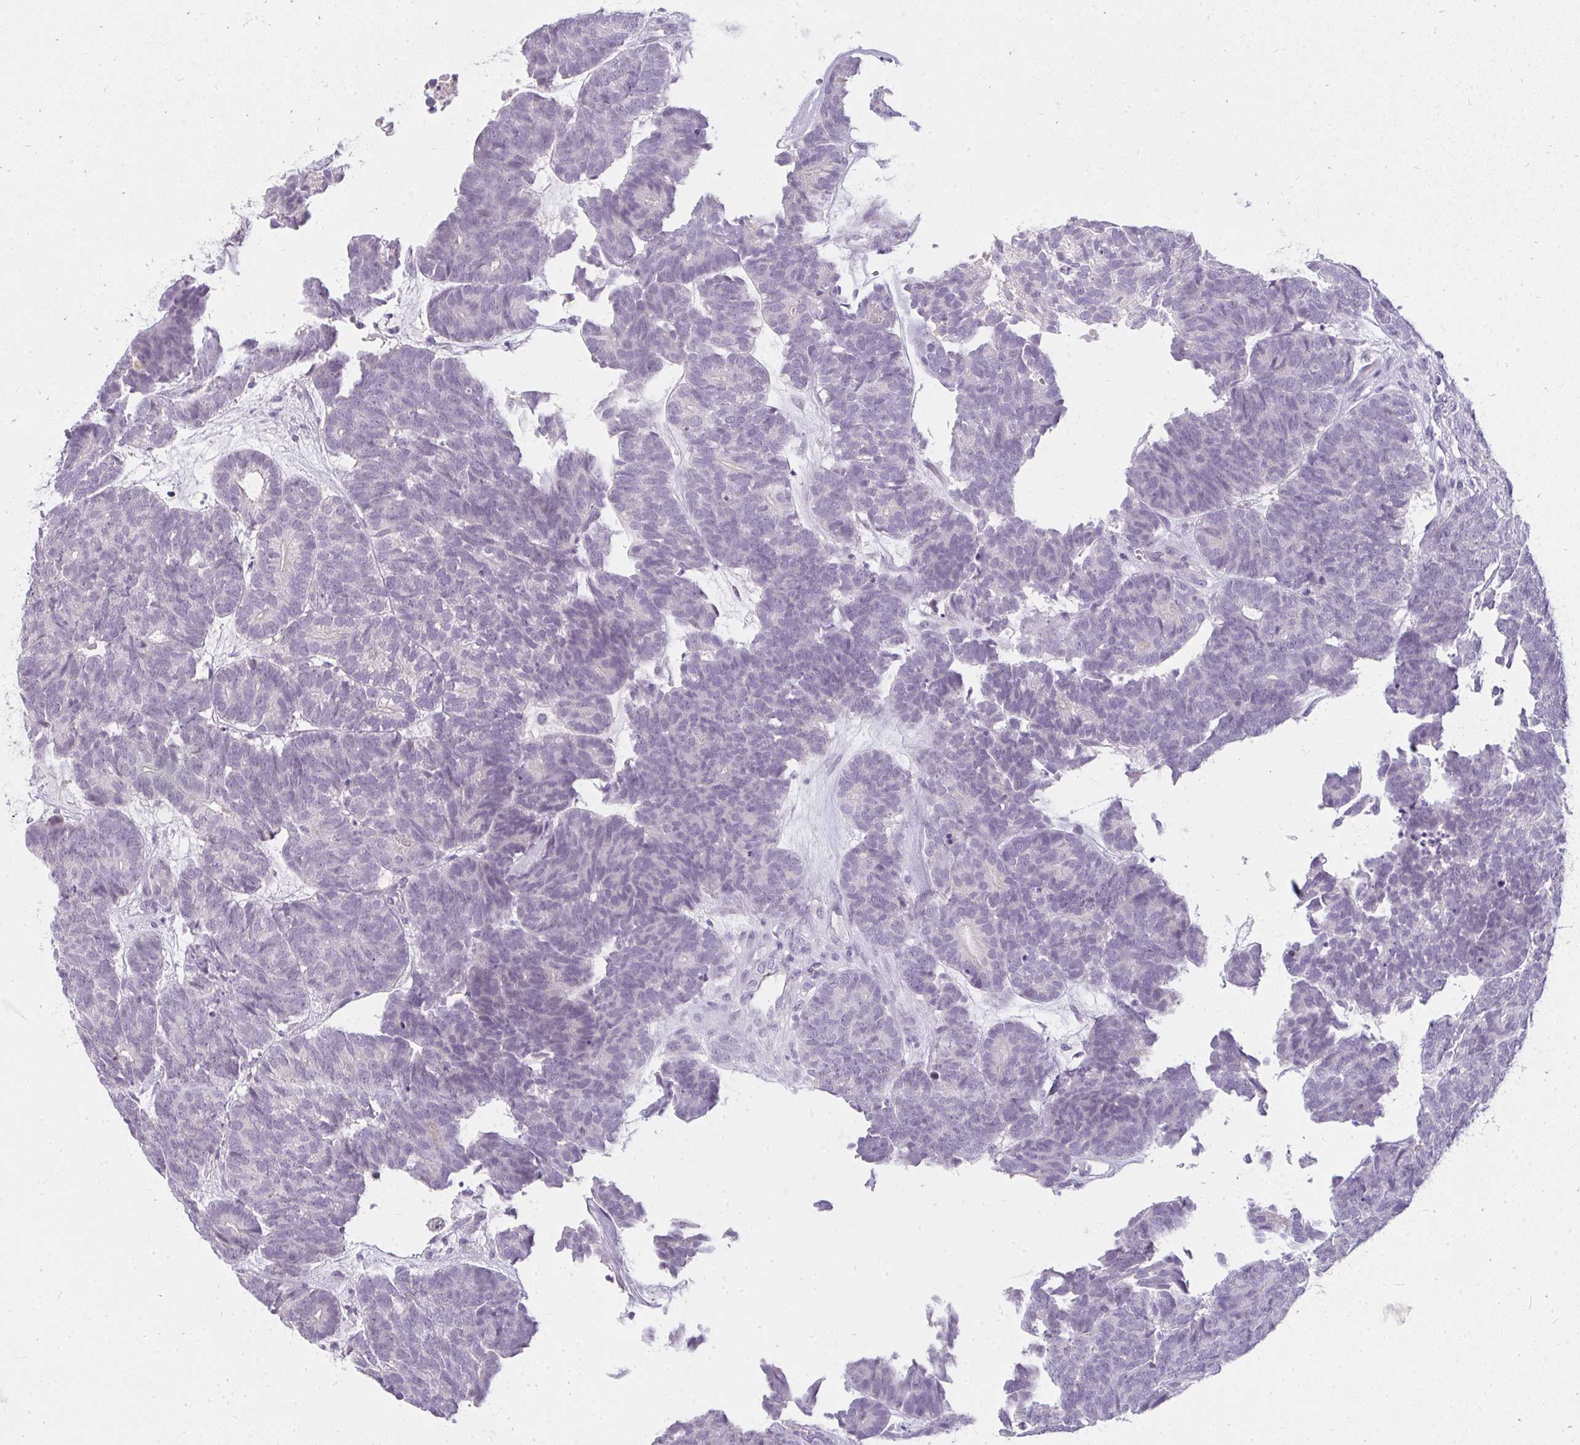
{"staining": {"intensity": "negative", "quantity": "none", "location": "none"}, "tissue": "head and neck cancer", "cell_type": "Tumor cells", "image_type": "cancer", "snomed": [{"axis": "morphology", "description": "Adenocarcinoma, NOS"}, {"axis": "topography", "description": "Head-Neck"}], "caption": "Immunohistochemical staining of adenocarcinoma (head and neck) demonstrates no significant staining in tumor cells.", "gene": "PPP1R3G", "patient": {"sex": "female", "age": 81}}